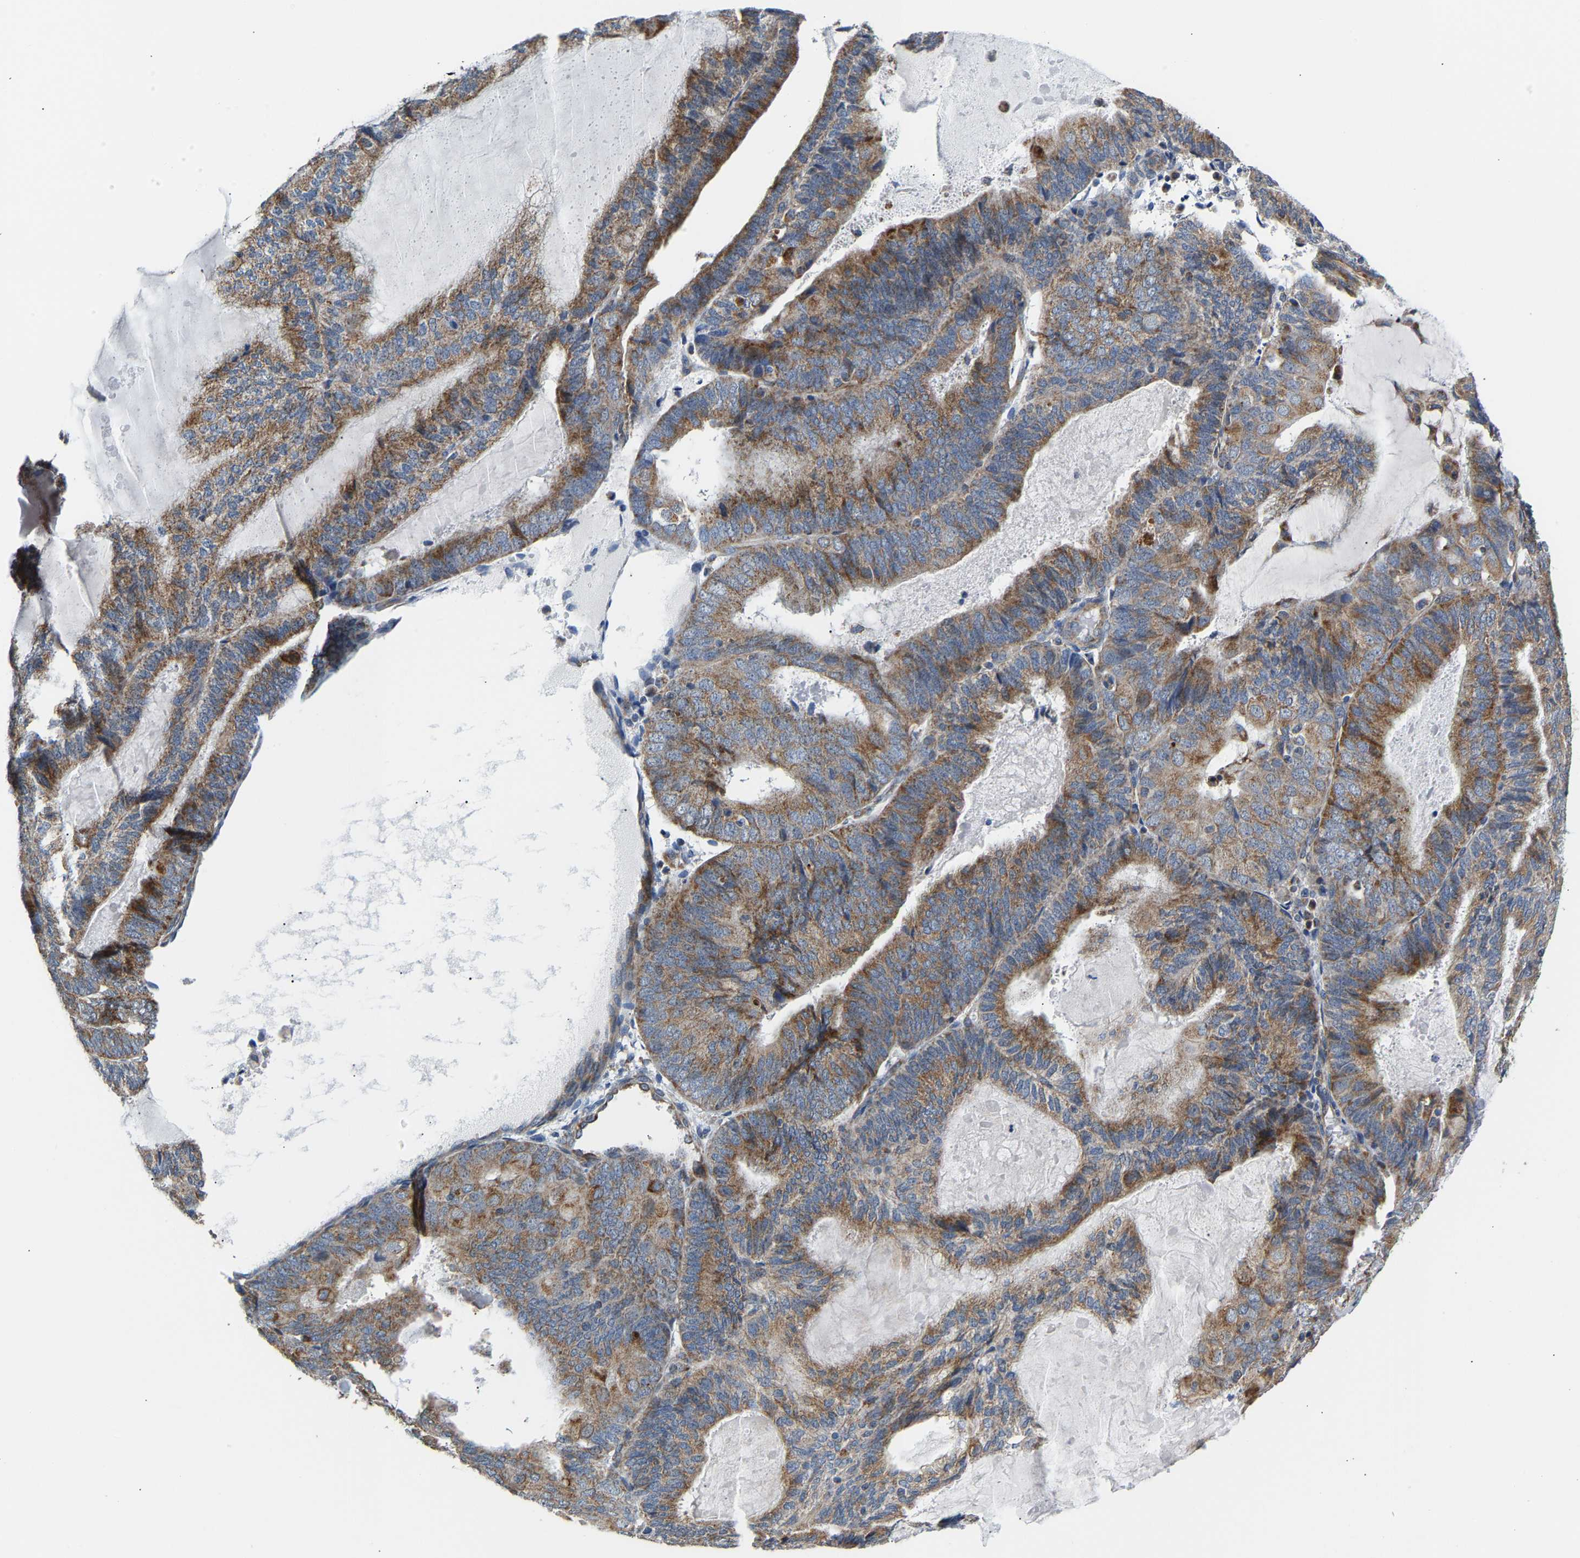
{"staining": {"intensity": "moderate", "quantity": ">75%", "location": "cytoplasmic/membranous"}, "tissue": "endometrial cancer", "cell_type": "Tumor cells", "image_type": "cancer", "snomed": [{"axis": "morphology", "description": "Adenocarcinoma, NOS"}, {"axis": "topography", "description": "Endometrium"}], "caption": "A brown stain highlights moderate cytoplasmic/membranous staining of a protein in human endometrial cancer (adenocarcinoma) tumor cells.", "gene": "TMEM168", "patient": {"sex": "female", "age": 81}}